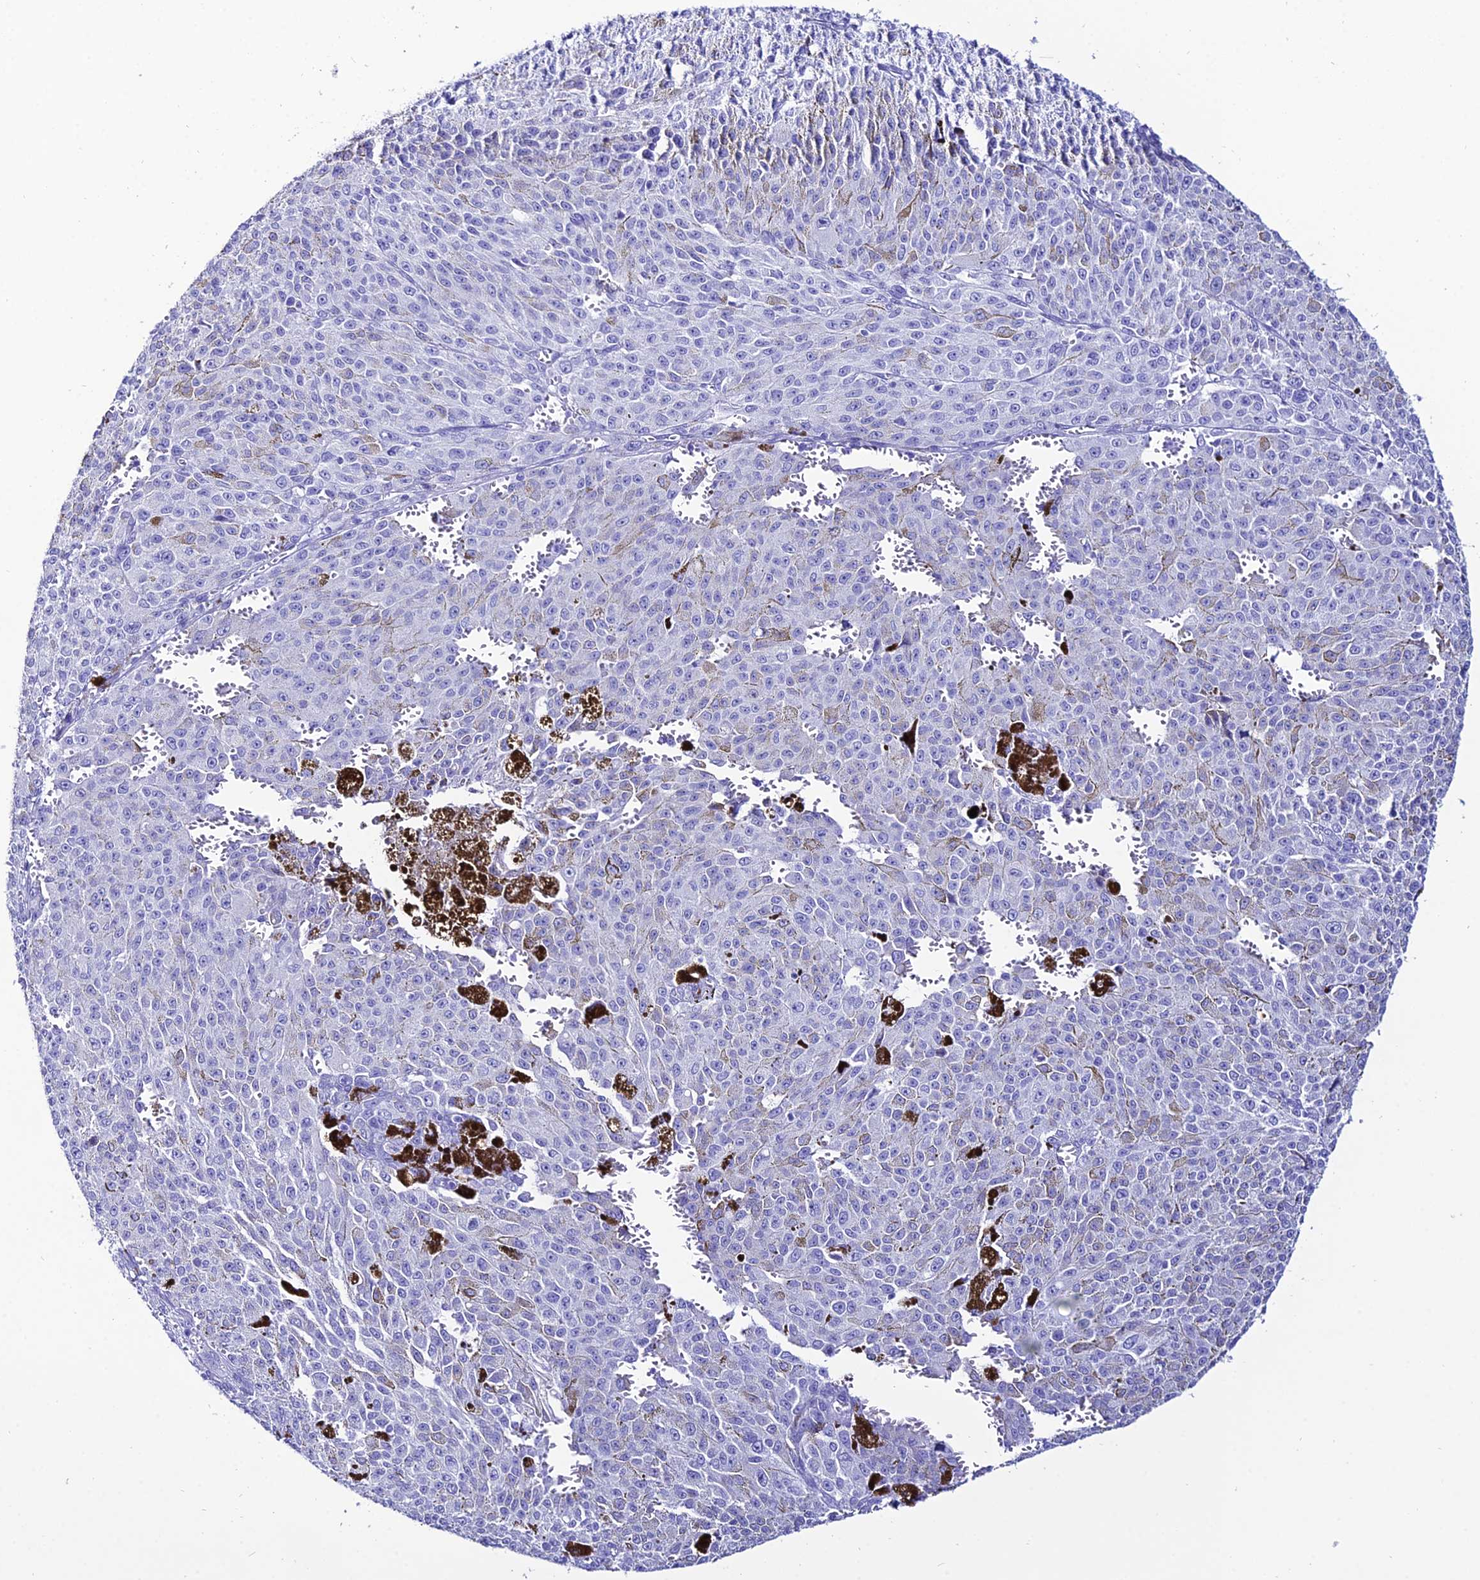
{"staining": {"intensity": "negative", "quantity": "none", "location": "none"}, "tissue": "melanoma", "cell_type": "Tumor cells", "image_type": "cancer", "snomed": [{"axis": "morphology", "description": "Malignant melanoma, NOS"}, {"axis": "topography", "description": "Skin"}], "caption": "A high-resolution micrograph shows immunohistochemistry staining of melanoma, which exhibits no significant positivity in tumor cells.", "gene": "OR4D5", "patient": {"sex": "female", "age": 52}}